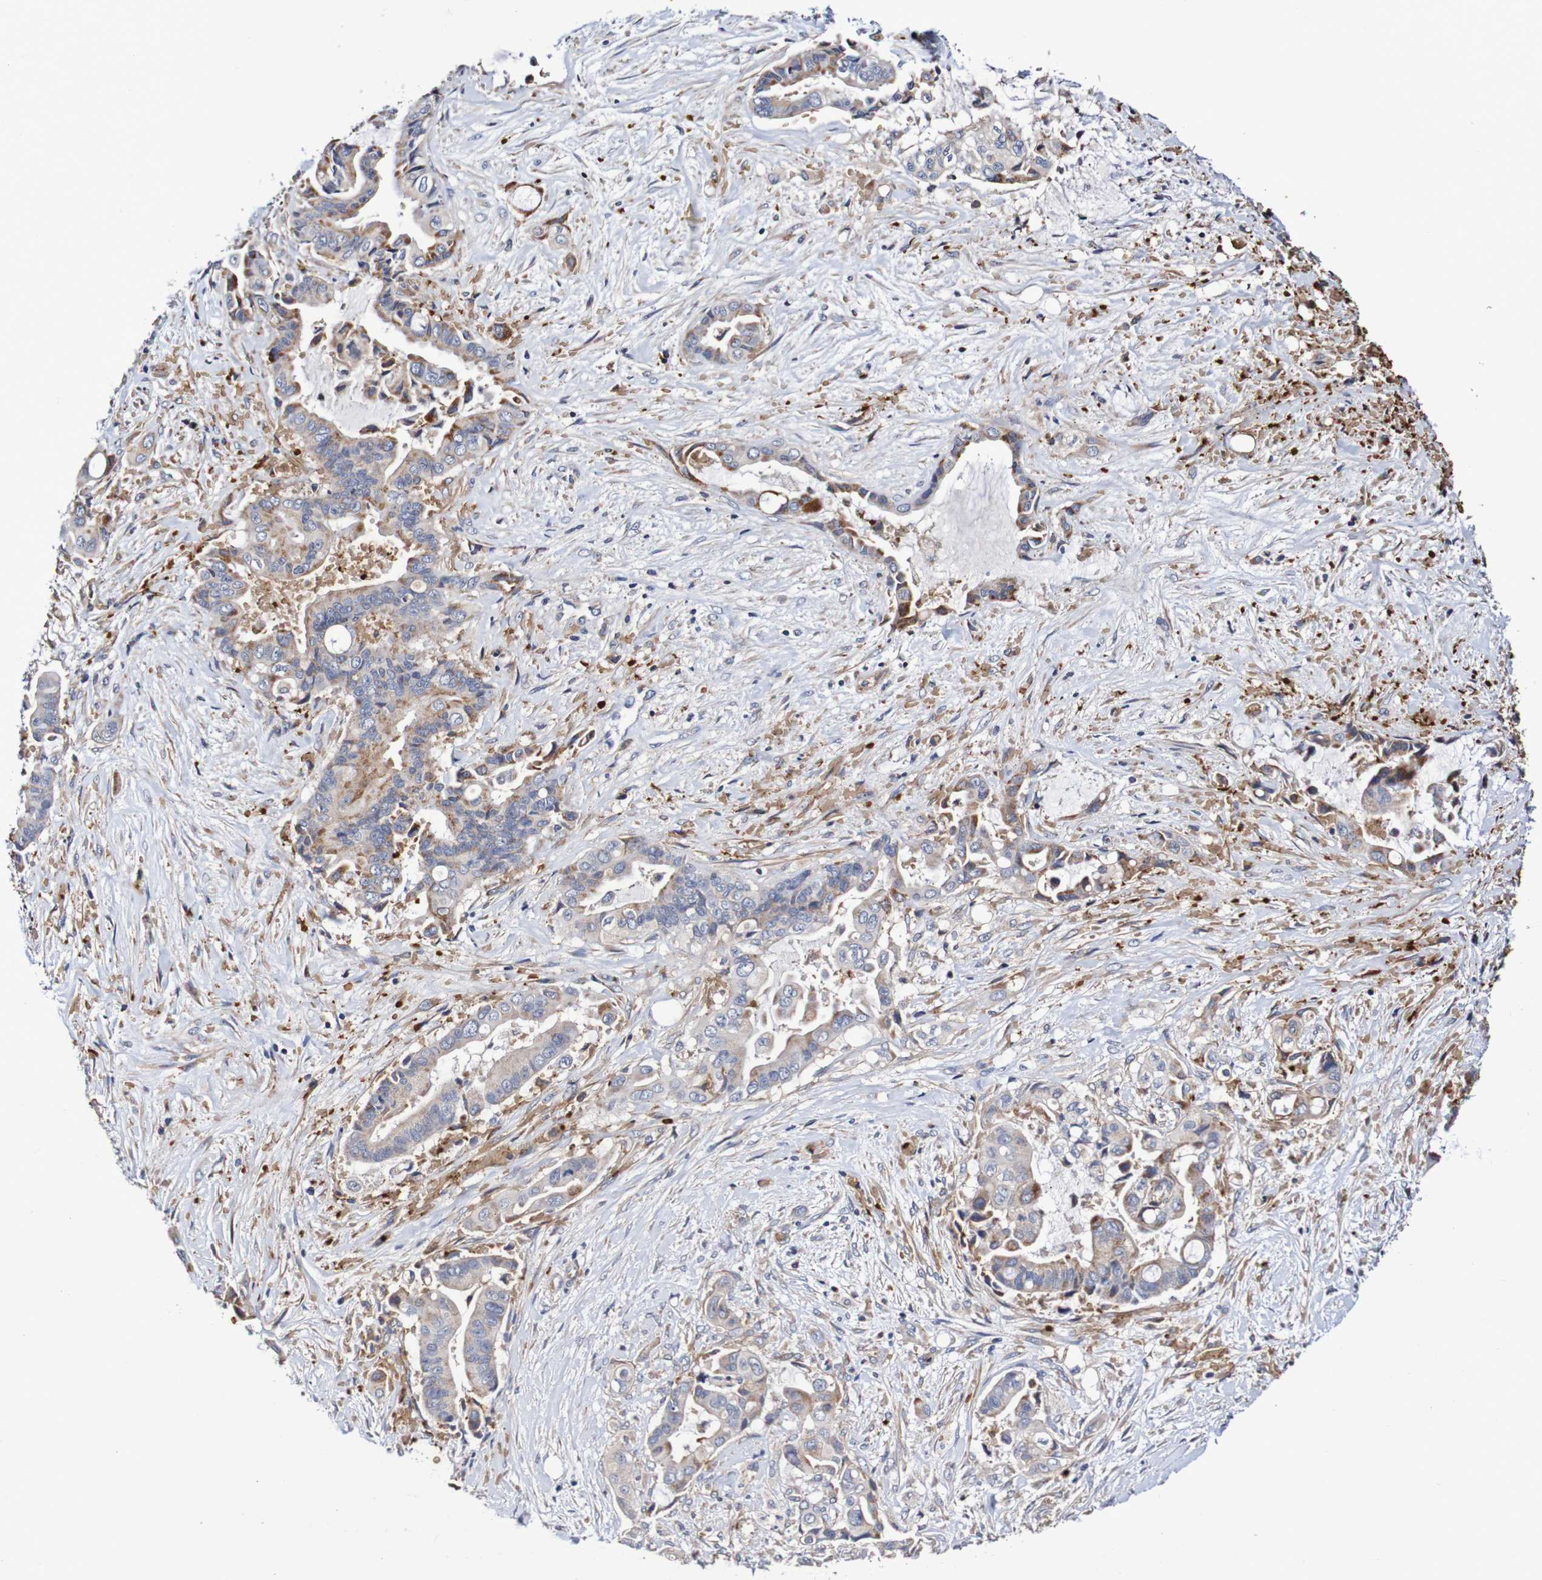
{"staining": {"intensity": "moderate", "quantity": "<25%", "location": "cytoplasmic/membranous"}, "tissue": "liver cancer", "cell_type": "Tumor cells", "image_type": "cancer", "snomed": [{"axis": "morphology", "description": "Cholangiocarcinoma"}, {"axis": "topography", "description": "Liver"}], "caption": "IHC of human cholangiocarcinoma (liver) reveals low levels of moderate cytoplasmic/membranous staining in approximately <25% of tumor cells. The staining is performed using DAB (3,3'-diaminobenzidine) brown chromogen to label protein expression. The nuclei are counter-stained blue using hematoxylin.", "gene": "WNT4", "patient": {"sex": "female", "age": 61}}